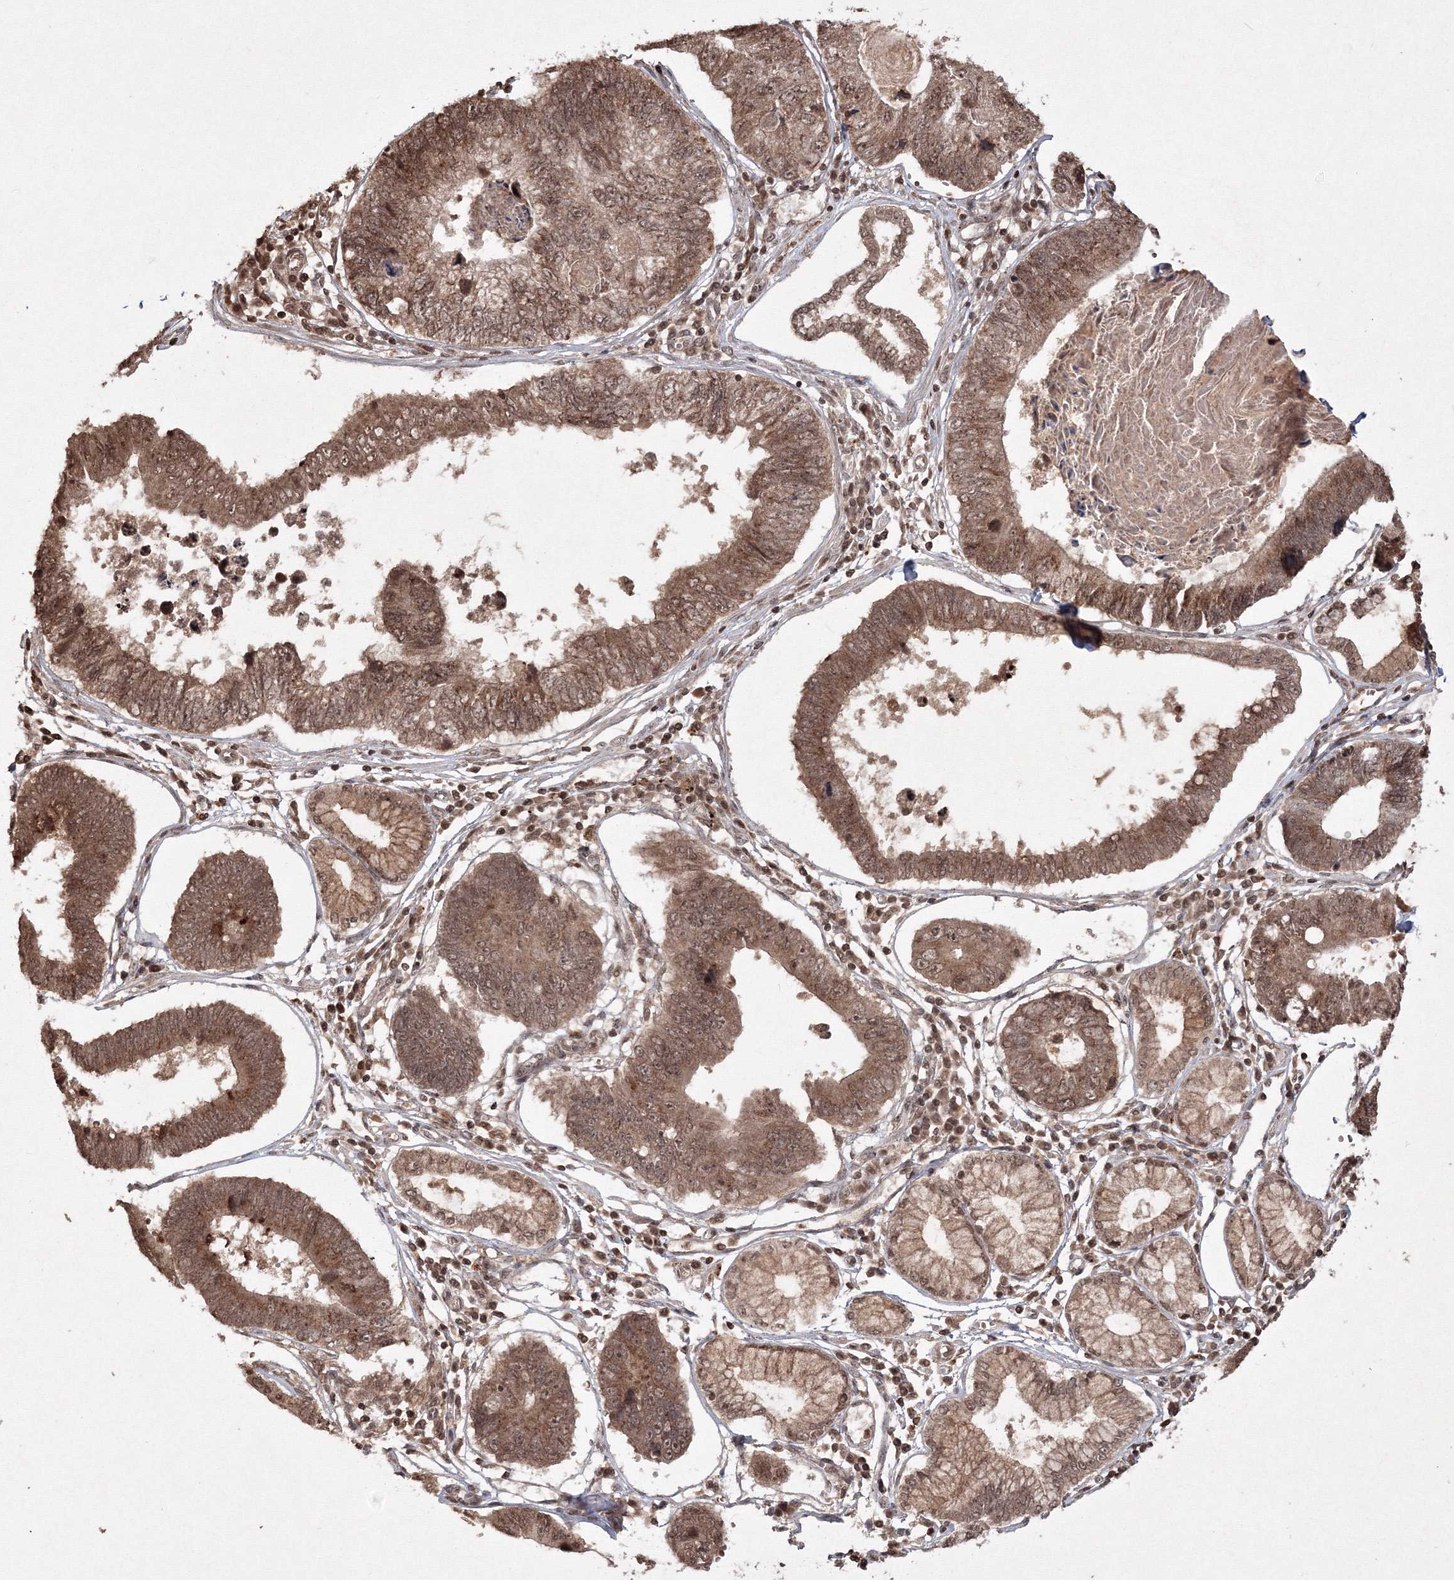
{"staining": {"intensity": "moderate", "quantity": ">75%", "location": "cytoplasmic/membranous,nuclear"}, "tissue": "stomach cancer", "cell_type": "Tumor cells", "image_type": "cancer", "snomed": [{"axis": "morphology", "description": "Adenocarcinoma, NOS"}, {"axis": "topography", "description": "Stomach"}], "caption": "An immunohistochemistry (IHC) histopathology image of tumor tissue is shown. Protein staining in brown shows moderate cytoplasmic/membranous and nuclear positivity in stomach adenocarcinoma within tumor cells.", "gene": "PEX13", "patient": {"sex": "male", "age": 59}}